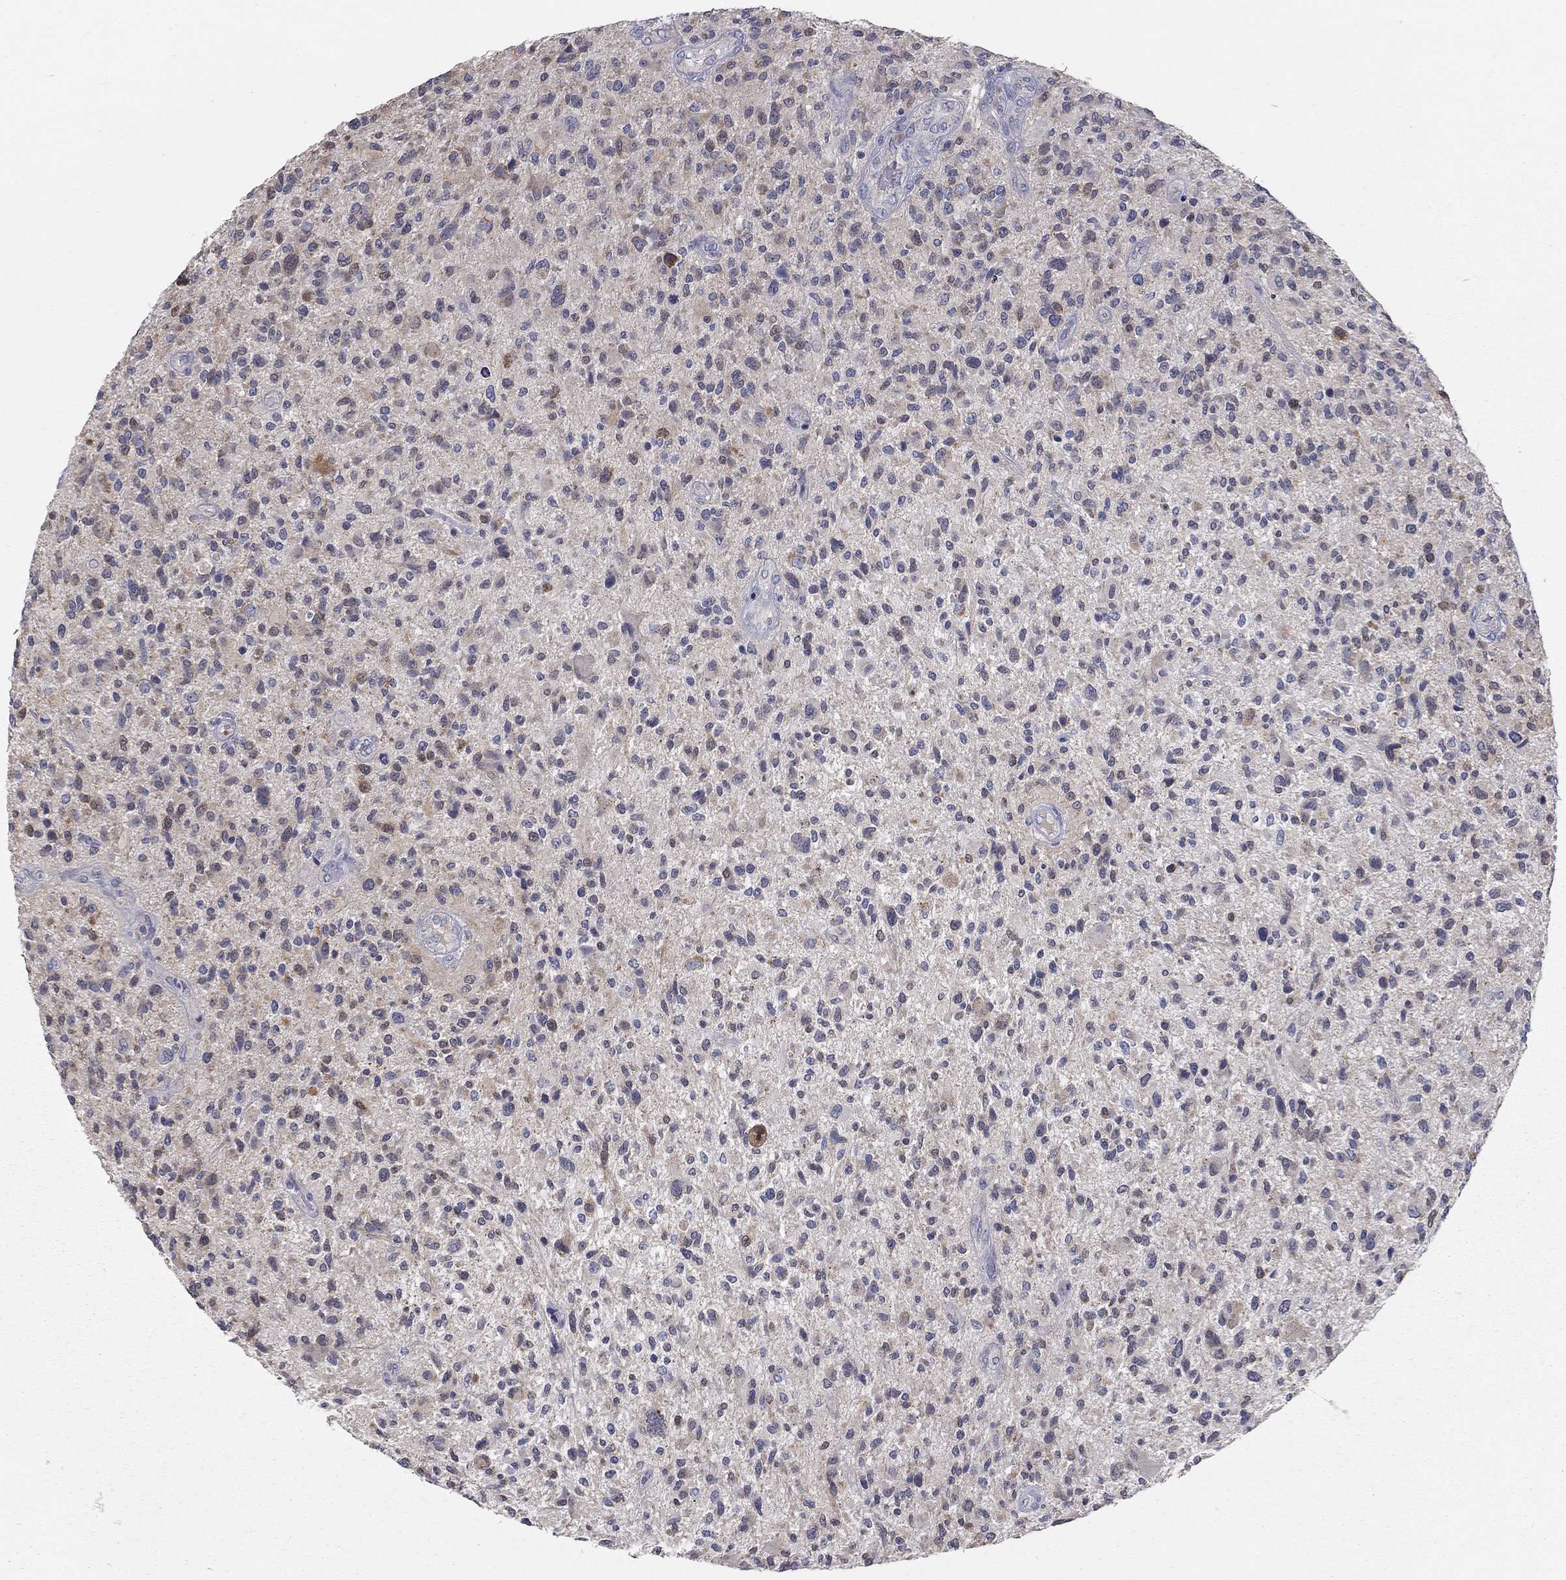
{"staining": {"intensity": "moderate", "quantity": "<25%", "location": "cytoplasmic/membranous"}, "tissue": "glioma", "cell_type": "Tumor cells", "image_type": "cancer", "snomed": [{"axis": "morphology", "description": "Glioma, malignant, High grade"}, {"axis": "topography", "description": "Brain"}], "caption": "This micrograph shows immunohistochemistry (IHC) staining of human malignant high-grade glioma, with low moderate cytoplasmic/membranous positivity in approximately <25% of tumor cells.", "gene": "CFAP161", "patient": {"sex": "male", "age": 47}}